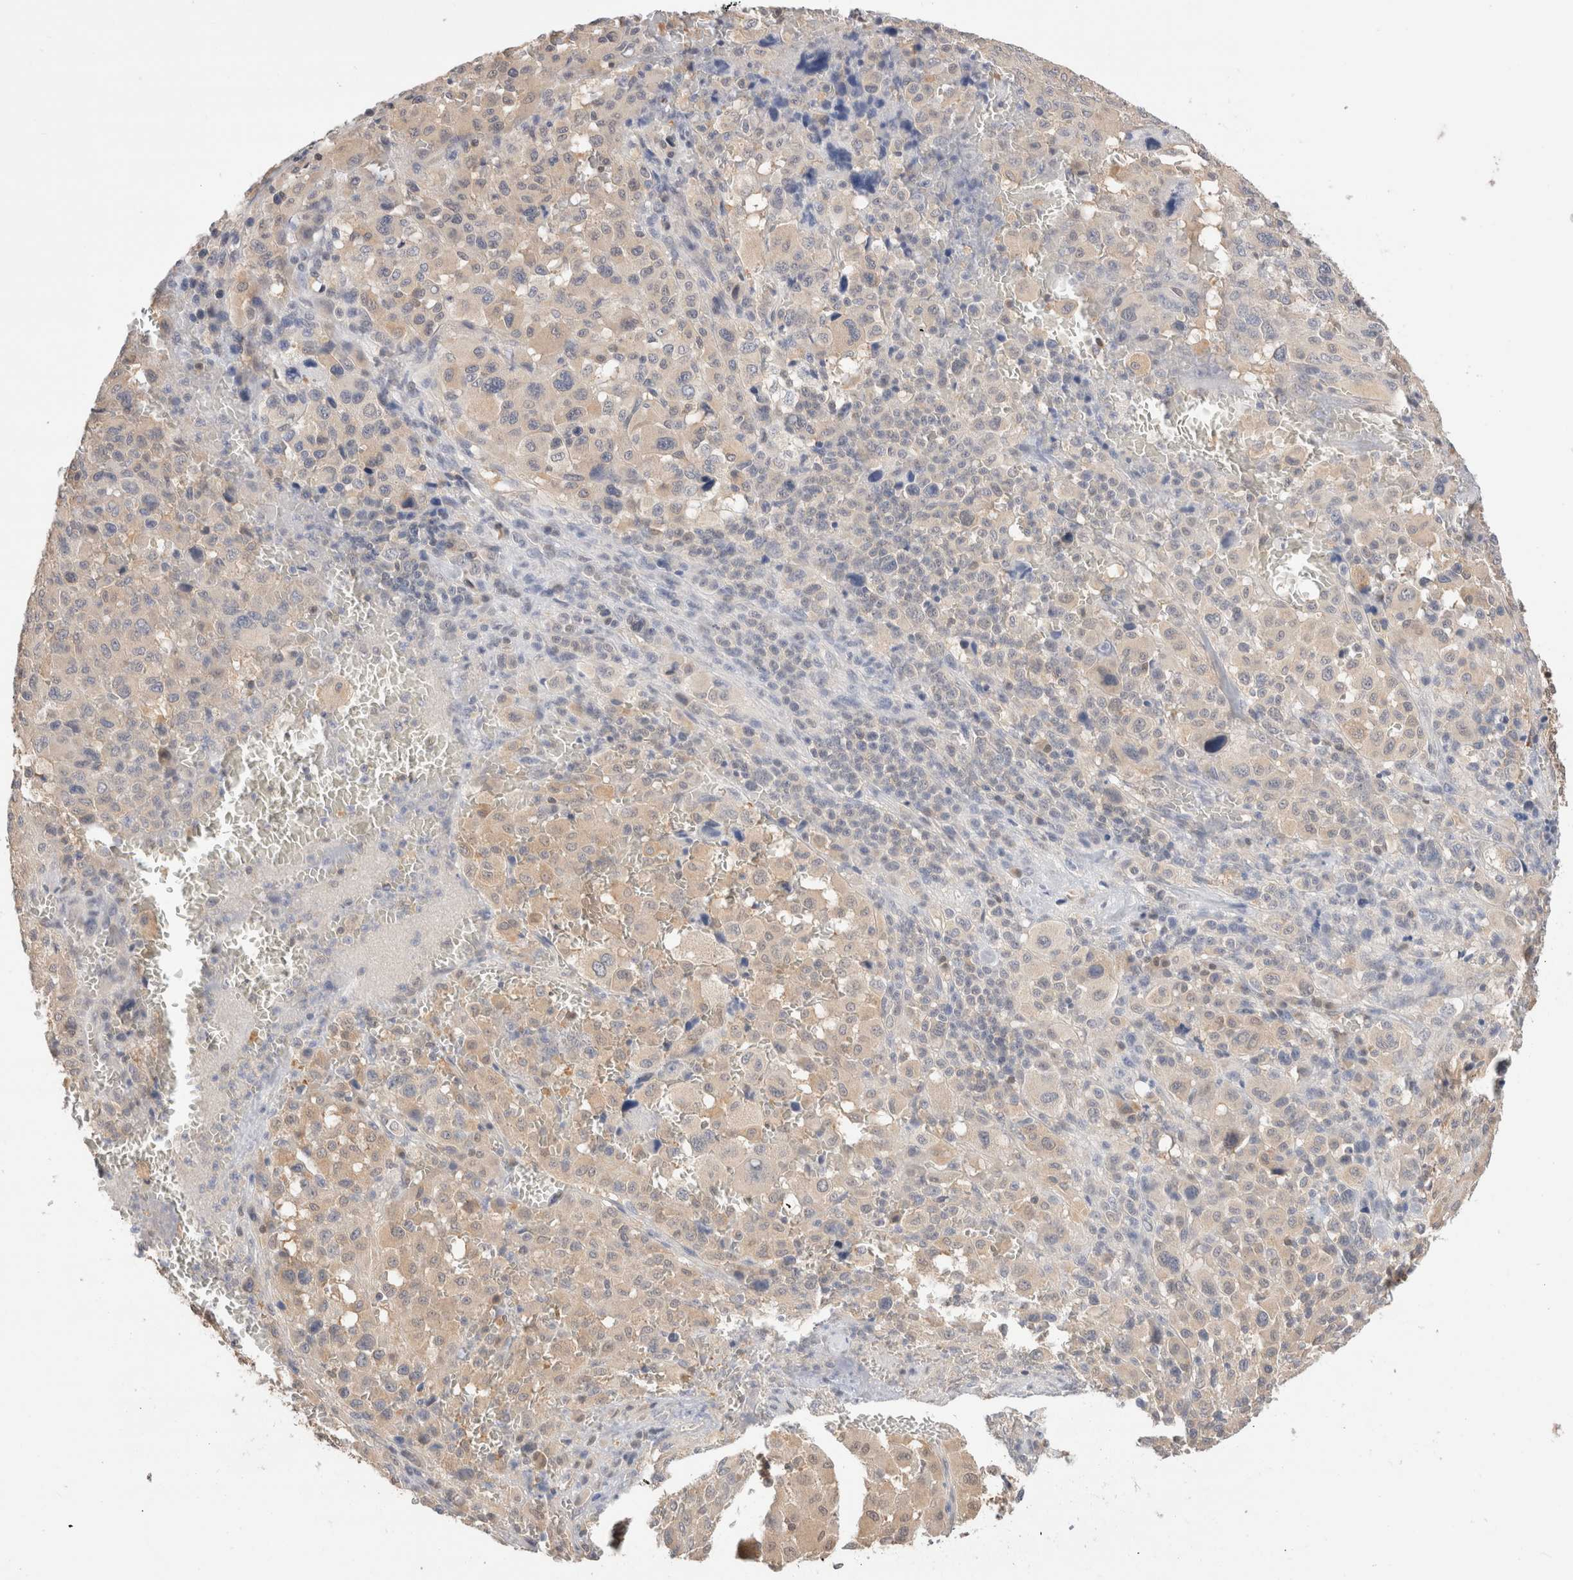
{"staining": {"intensity": "weak", "quantity": "25%-75%", "location": "cytoplasmic/membranous"}, "tissue": "melanoma", "cell_type": "Tumor cells", "image_type": "cancer", "snomed": [{"axis": "morphology", "description": "Malignant melanoma, Metastatic site"}, {"axis": "topography", "description": "Skin"}], "caption": "An IHC micrograph of tumor tissue is shown. Protein staining in brown shows weak cytoplasmic/membranous positivity in malignant melanoma (metastatic site) within tumor cells. (DAB = brown stain, brightfield microscopy at high magnification).", "gene": "C17orf97", "patient": {"sex": "female", "age": 74}}